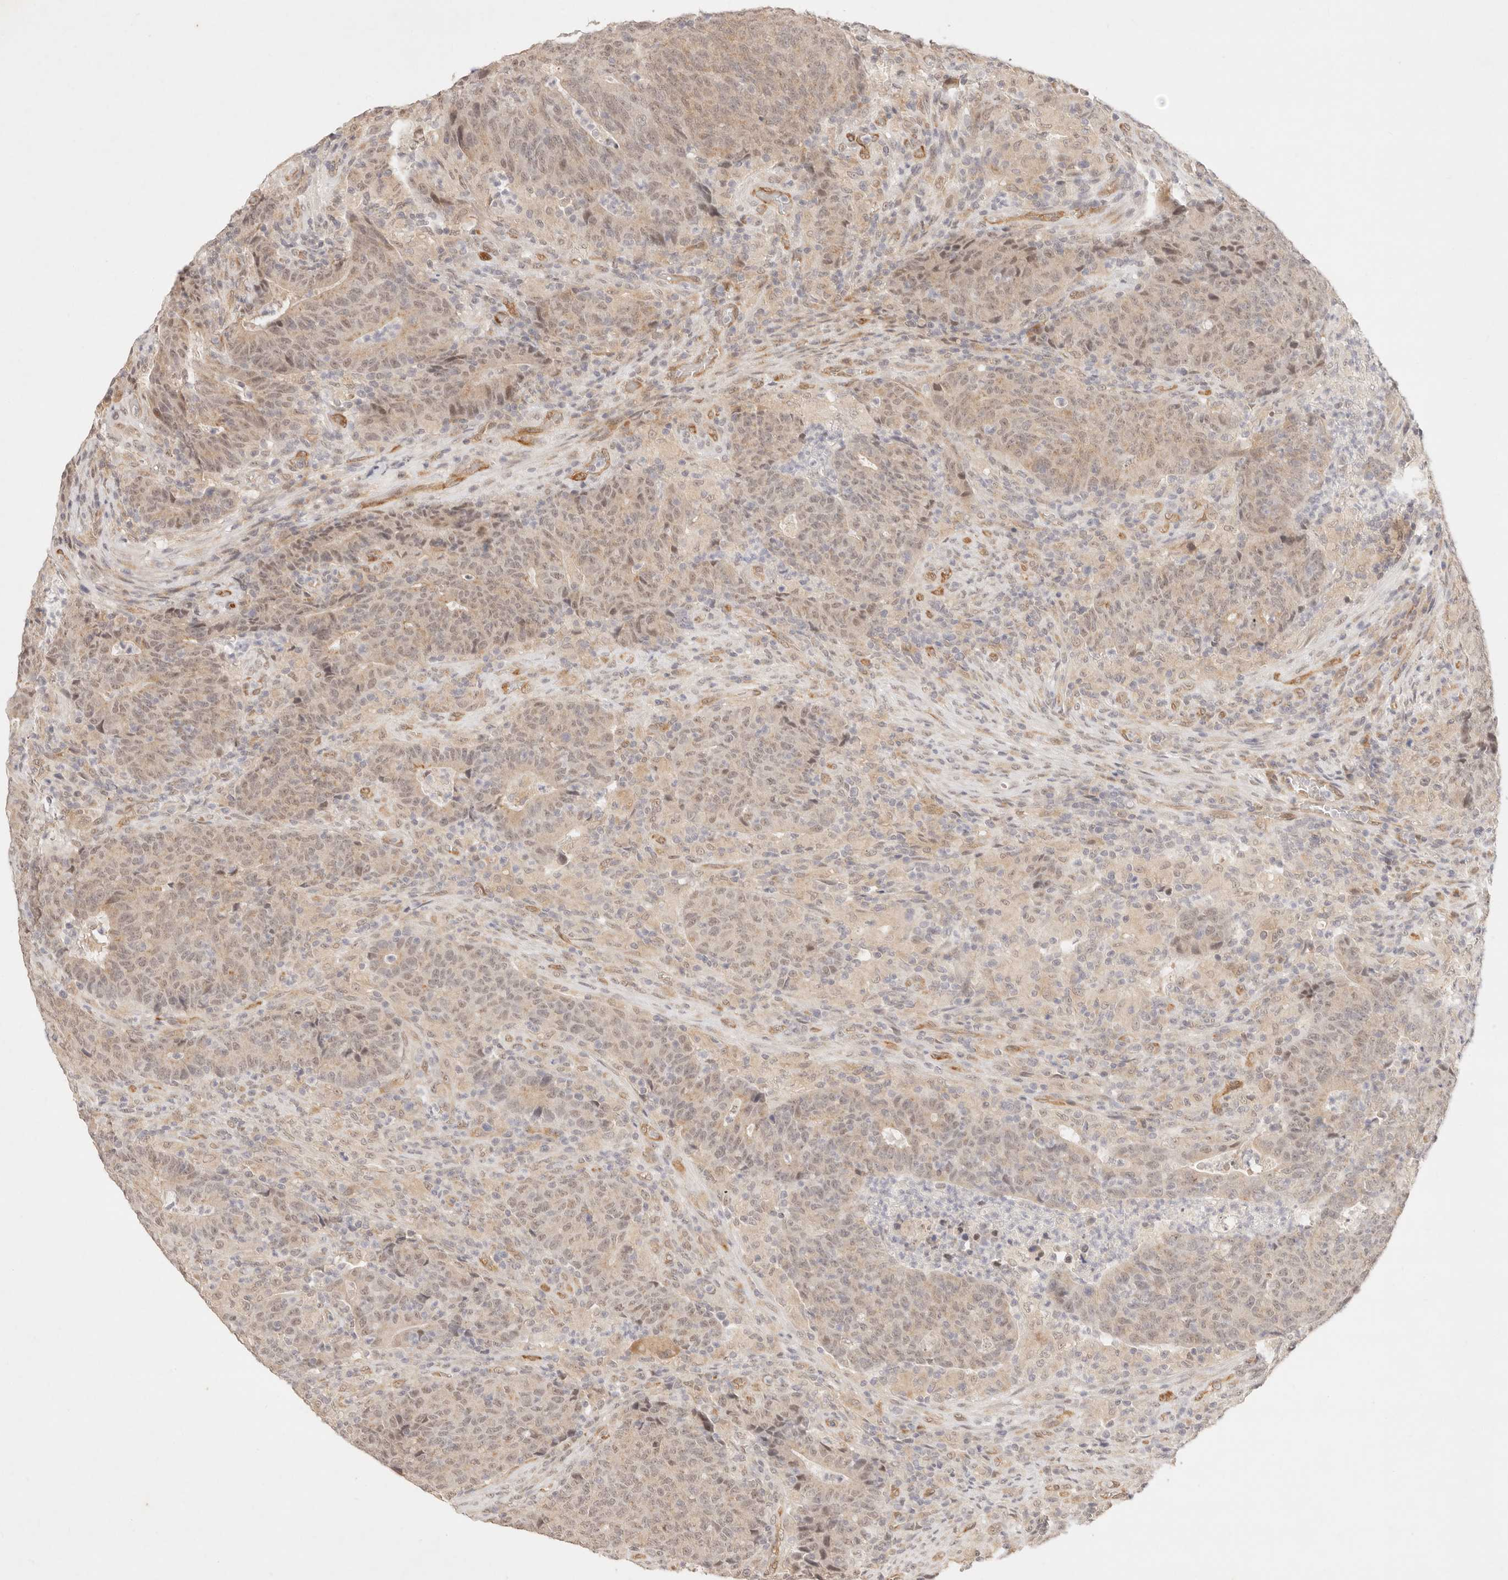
{"staining": {"intensity": "weak", "quantity": "25%-75%", "location": "nuclear"}, "tissue": "colorectal cancer", "cell_type": "Tumor cells", "image_type": "cancer", "snomed": [{"axis": "morphology", "description": "Adenocarcinoma, NOS"}, {"axis": "topography", "description": "Colon"}], "caption": "A micrograph showing weak nuclear positivity in about 25%-75% of tumor cells in colorectal cancer (adenocarcinoma), as visualized by brown immunohistochemical staining.", "gene": "GPR156", "patient": {"sex": "female", "age": 75}}